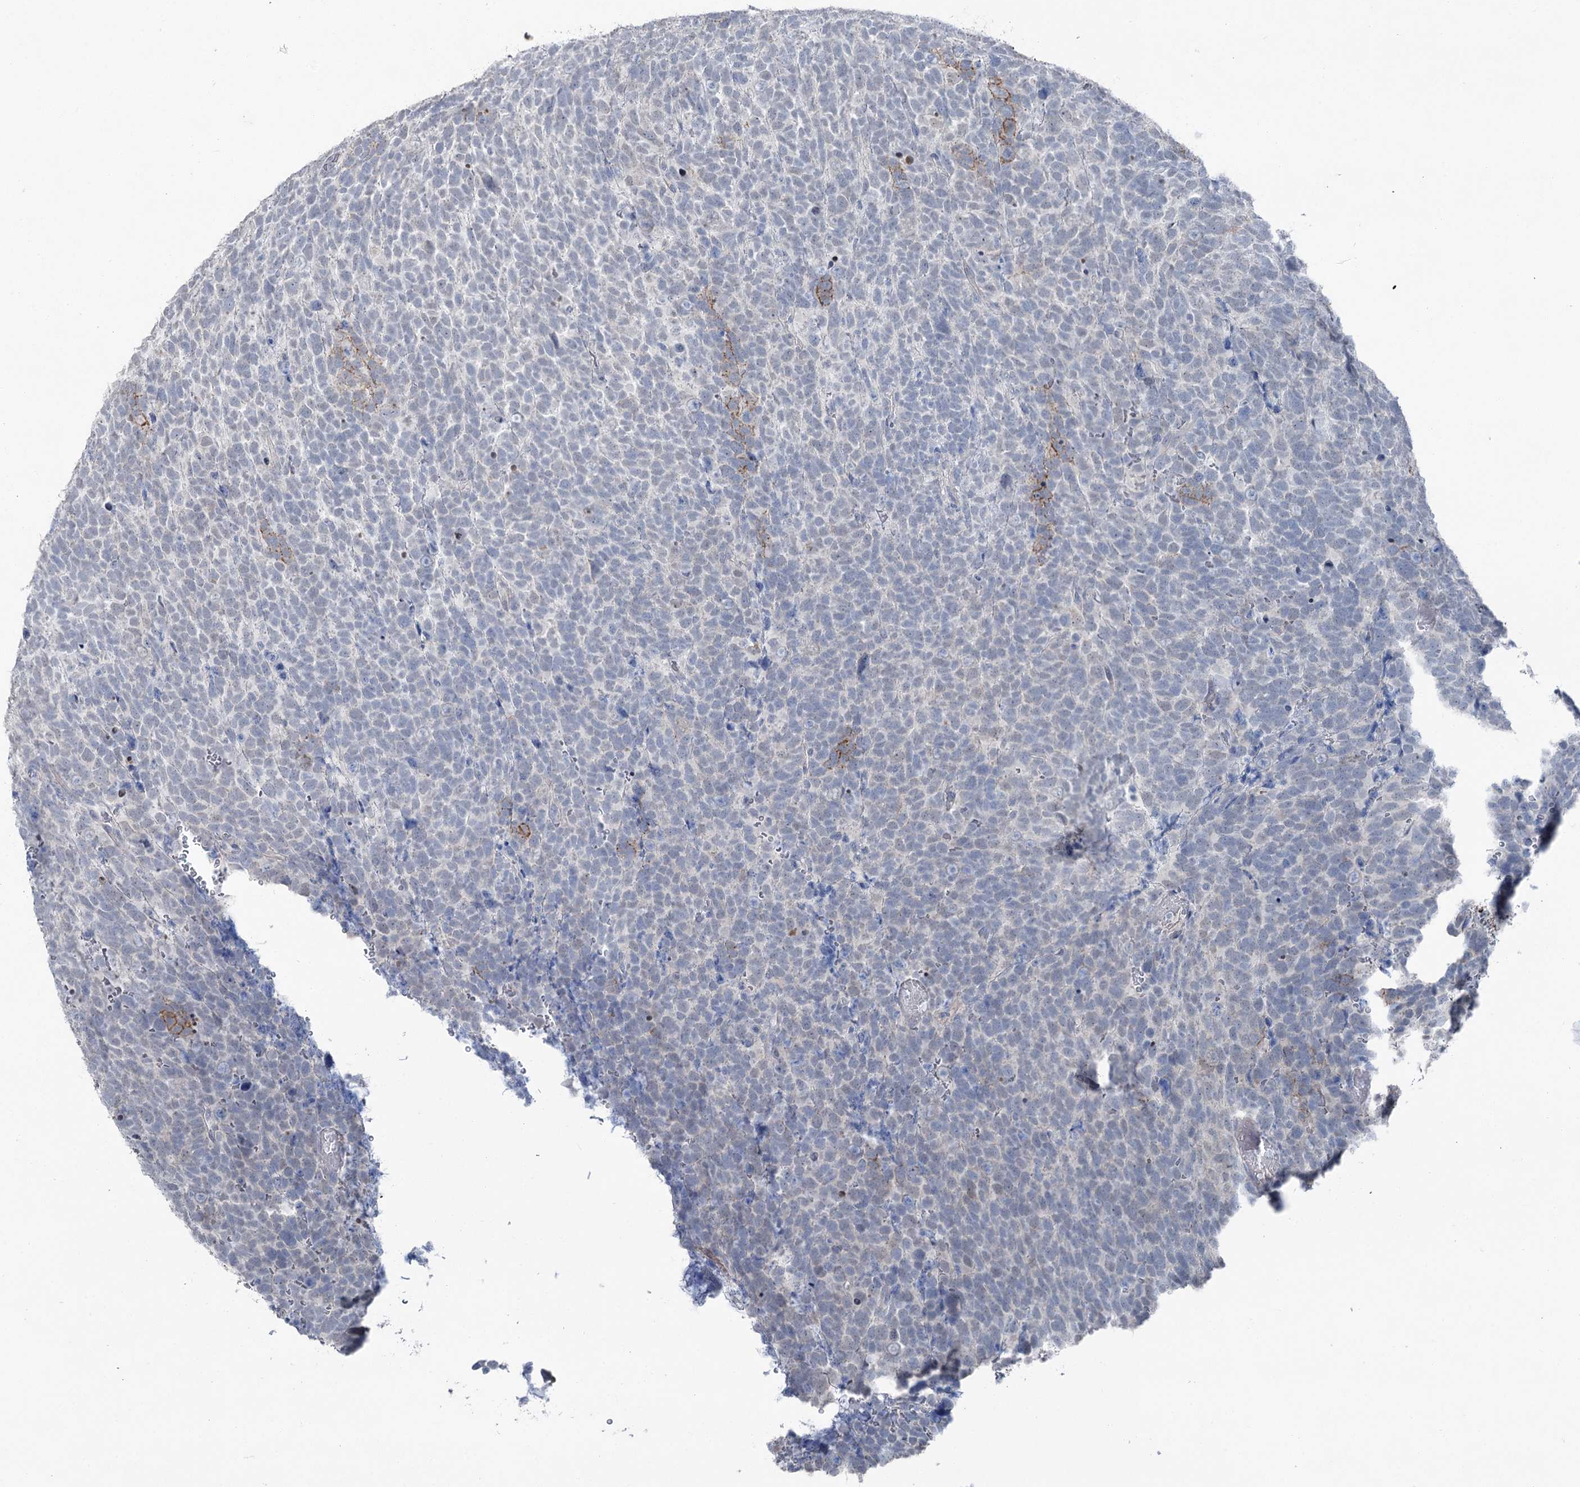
{"staining": {"intensity": "negative", "quantity": "none", "location": "none"}, "tissue": "urothelial cancer", "cell_type": "Tumor cells", "image_type": "cancer", "snomed": [{"axis": "morphology", "description": "Urothelial carcinoma, High grade"}, {"axis": "topography", "description": "Urinary bladder"}], "caption": "There is no significant expression in tumor cells of urothelial cancer. (DAB (3,3'-diaminobenzidine) IHC with hematoxylin counter stain).", "gene": "FAM120B", "patient": {"sex": "female", "age": 82}}